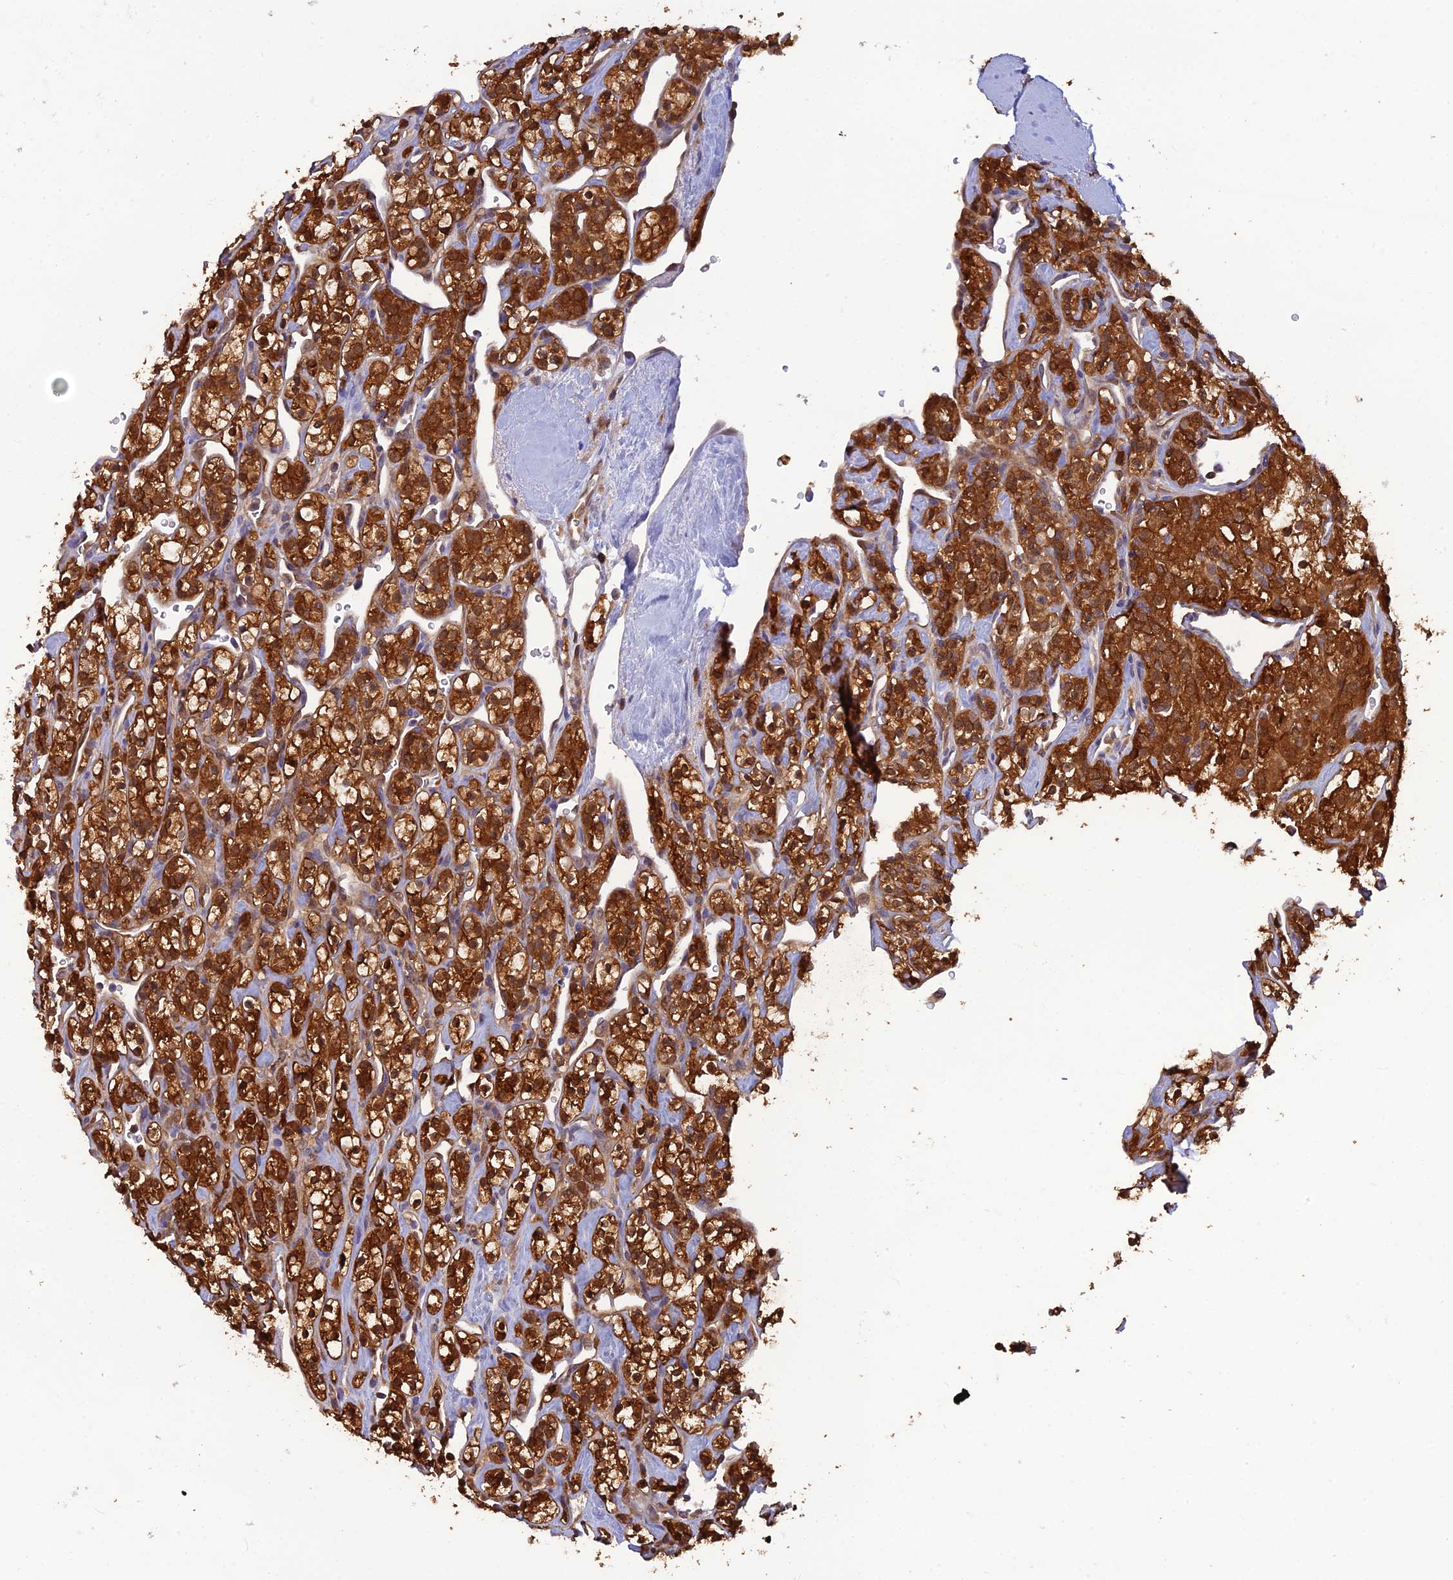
{"staining": {"intensity": "strong", "quantity": ">75%", "location": "cytoplasmic/membranous,nuclear"}, "tissue": "renal cancer", "cell_type": "Tumor cells", "image_type": "cancer", "snomed": [{"axis": "morphology", "description": "Adenocarcinoma, NOS"}, {"axis": "topography", "description": "Kidney"}], "caption": "Human adenocarcinoma (renal) stained with a brown dye exhibits strong cytoplasmic/membranous and nuclear positive positivity in about >75% of tumor cells.", "gene": "HINT1", "patient": {"sex": "male", "age": 77}}